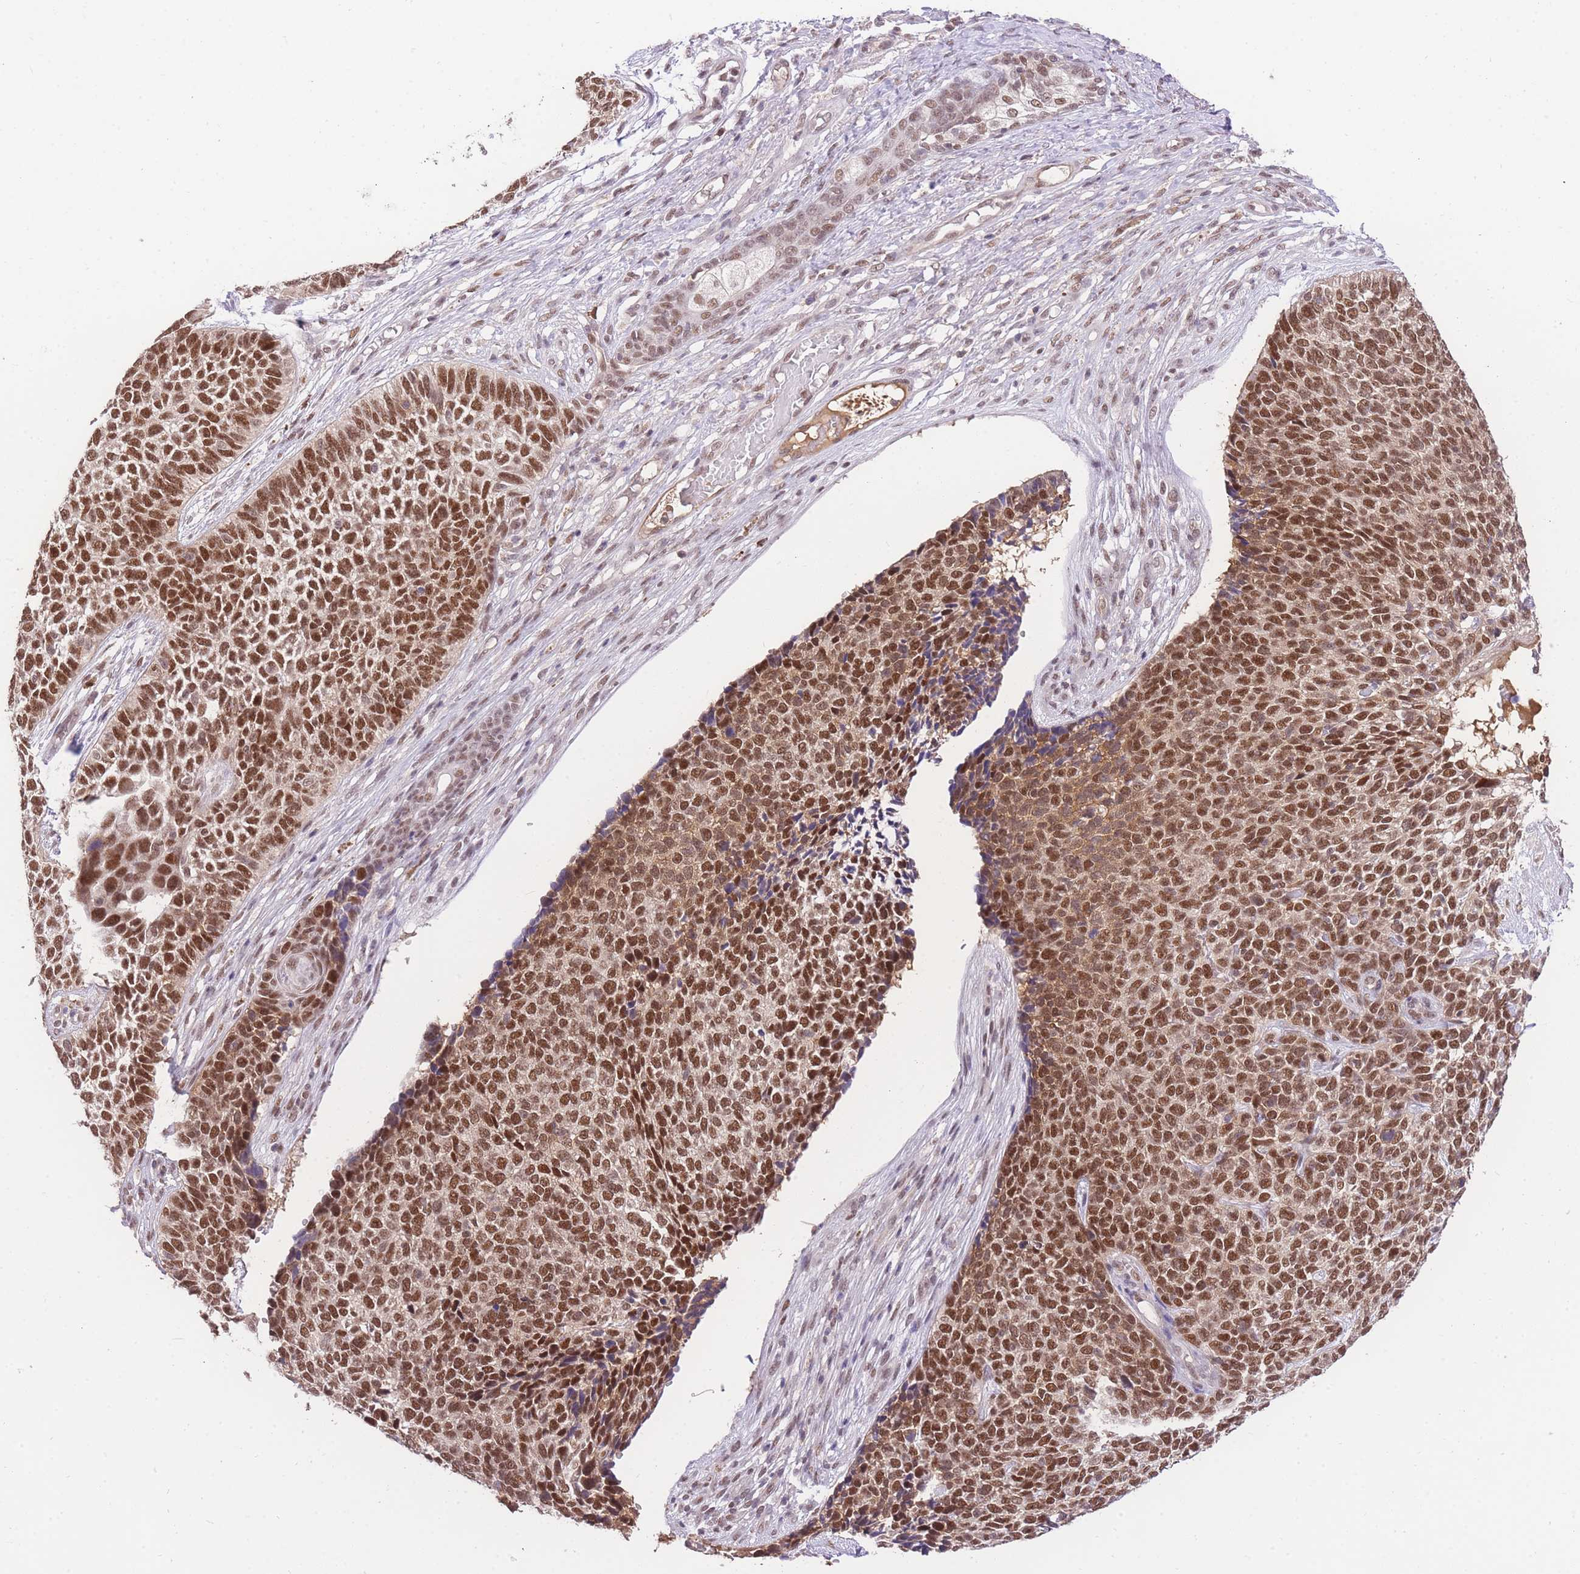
{"staining": {"intensity": "strong", "quantity": ">75%", "location": "nuclear"}, "tissue": "skin cancer", "cell_type": "Tumor cells", "image_type": "cancer", "snomed": [{"axis": "morphology", "description": "Basal cell carcinoma"}, {"axis": "topography", "description": "Skin"}], "caption": "Immunohistochemistry of skin basal cell carcinoma shows high levels of strong nuclear expression in approximately >75% of tumor cells.", "gene": "UBXN7", "patient": {"sex": "female", "age": 84}}